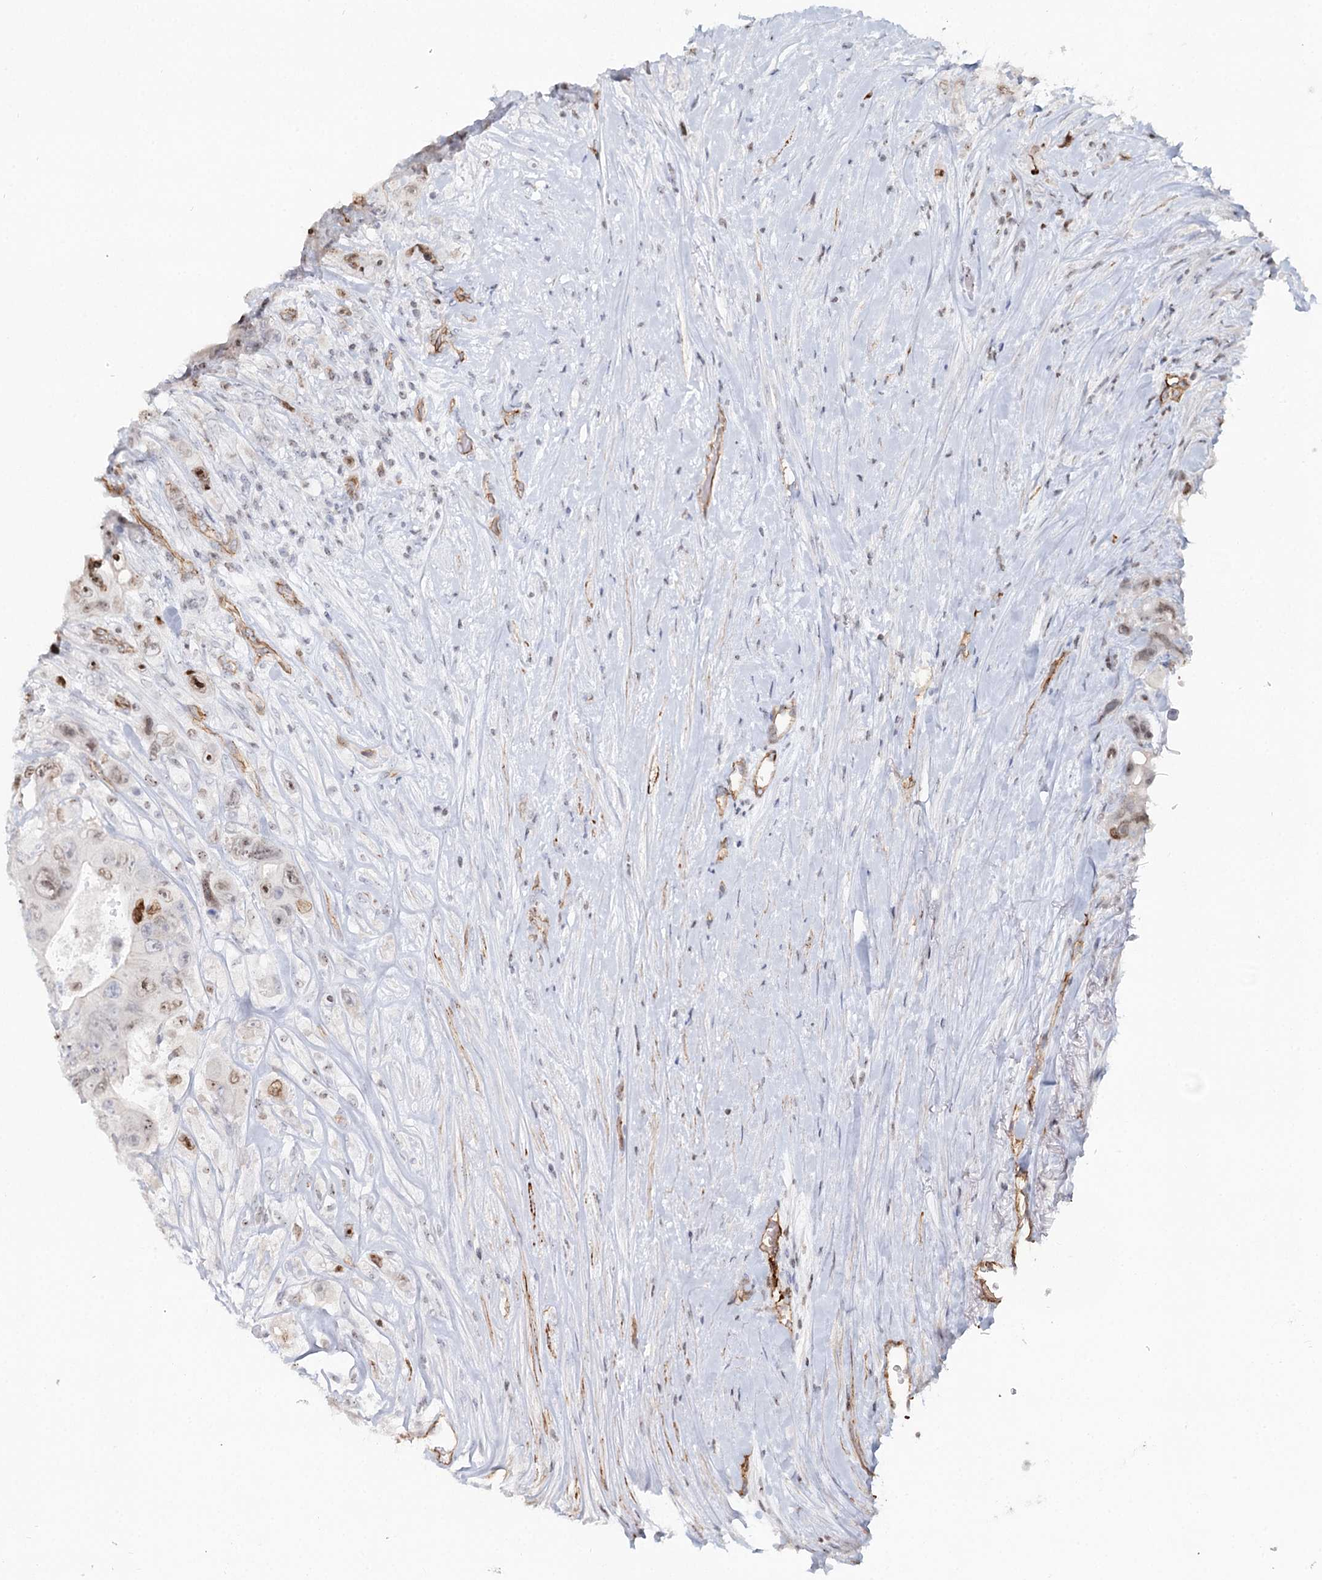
{"staining": {"intensity": "weak", "quantity": "<25%", "location": "nuclear"}, "tissue": "colorectal cancer", "cell_type": "Tumor cells", "image_type": "cancer", "snomed": [{"axis": "morphology", "description": "Adenocarcinoma, NOS"}, {"axis": "topography", "description": "Colon"}], "caption": "Immunohistochemical staining of colorectal cancer (adenocarcinoma) exhibits no significant expression in tumor cells.", "gene": "ZFYVE28", "patient": {"sex": "female", "age": 46}}